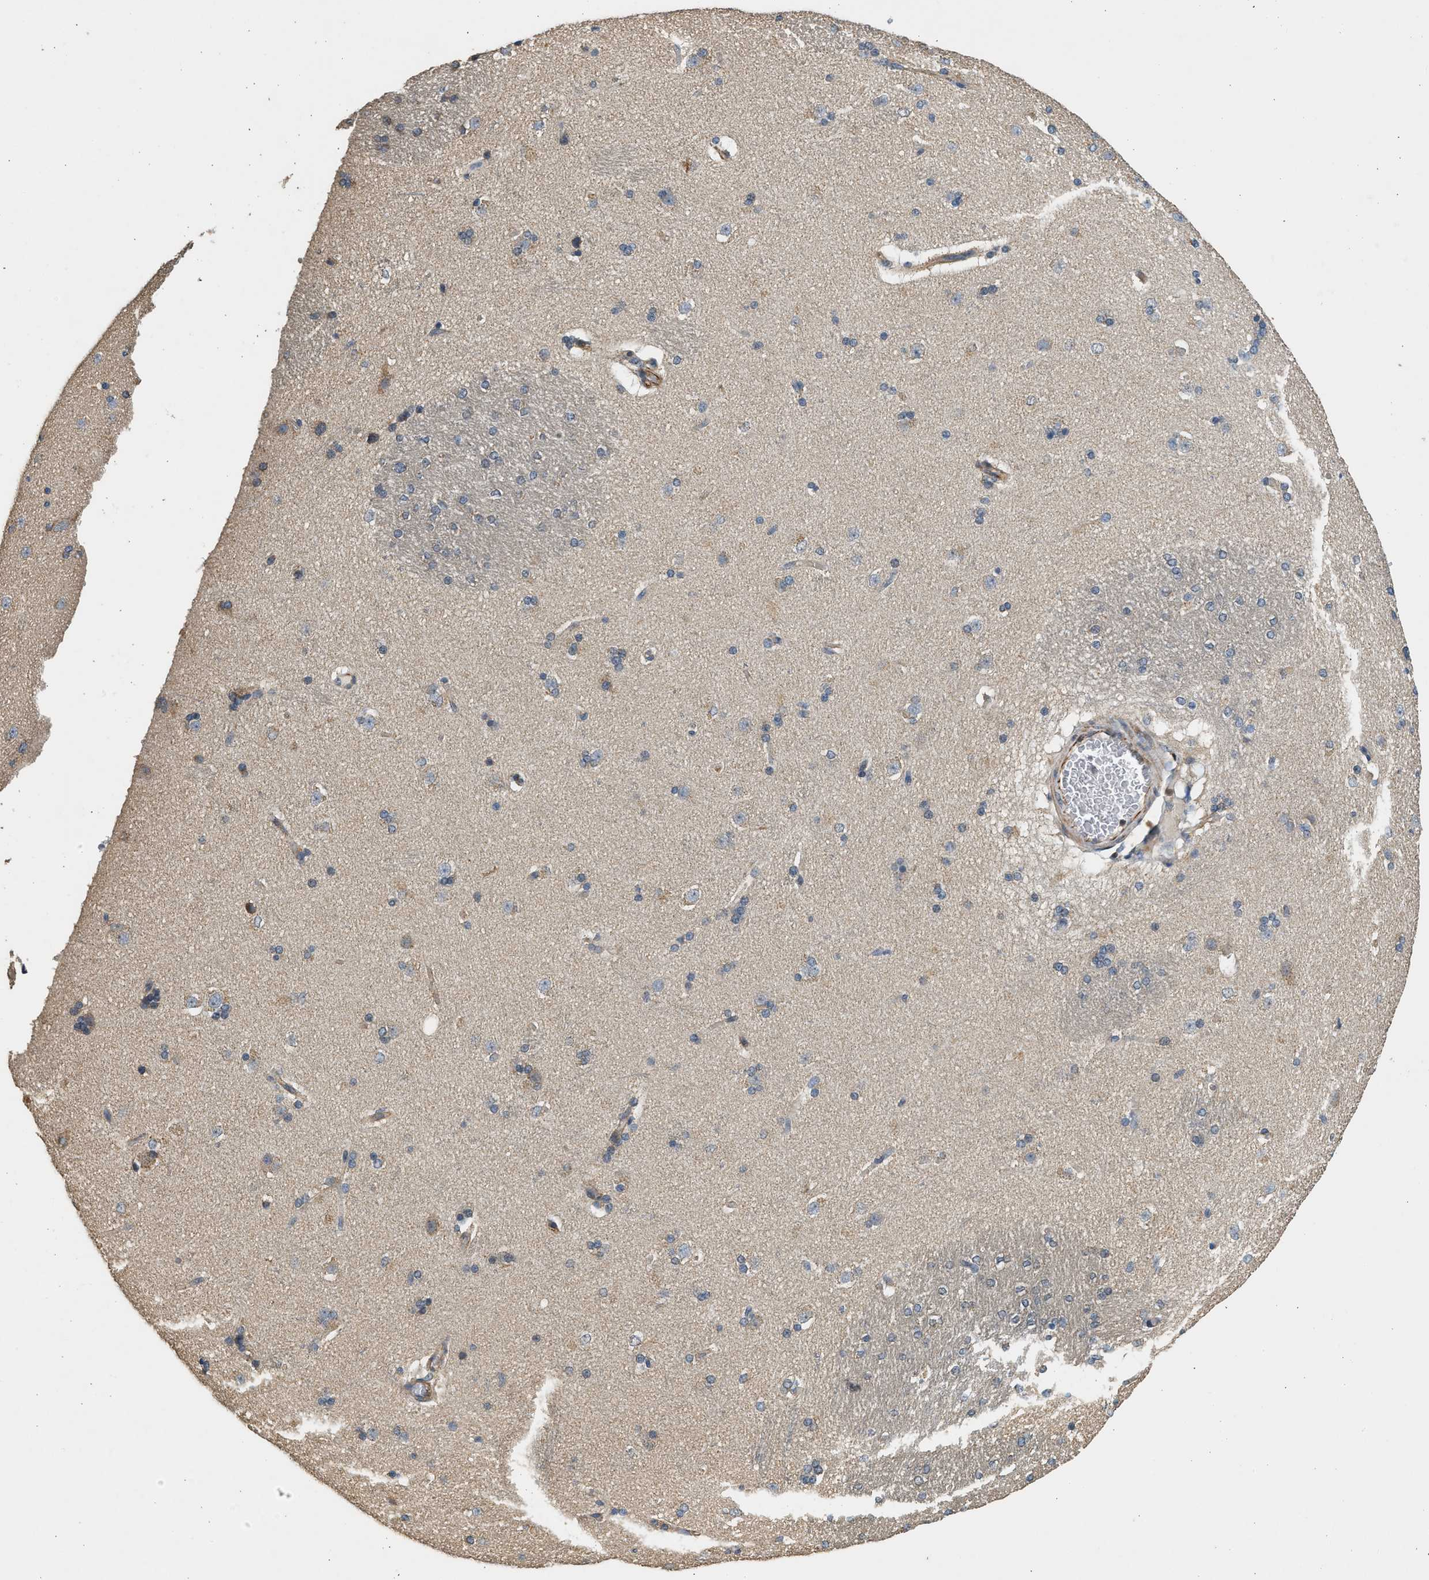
{"staining": {"intensity": "negative", "quantity": "none", "location": "none"}, "tissue": "caudate", "cell_type": "Glial cells", "image_type": "normal", "snomed": [{"axis": "morphology", "description": "Normal tissue, NOS"}, {"axis": "topography", "description": "Lateral ventricle wall"}], "caption": "Immunohistochemistry micrograph of normal caudate: human caudate stained with DAB reveals no significant protein positivity in glial cells.", "gene": "PCLO", "patient": {"sex": "female", "age": 19}}